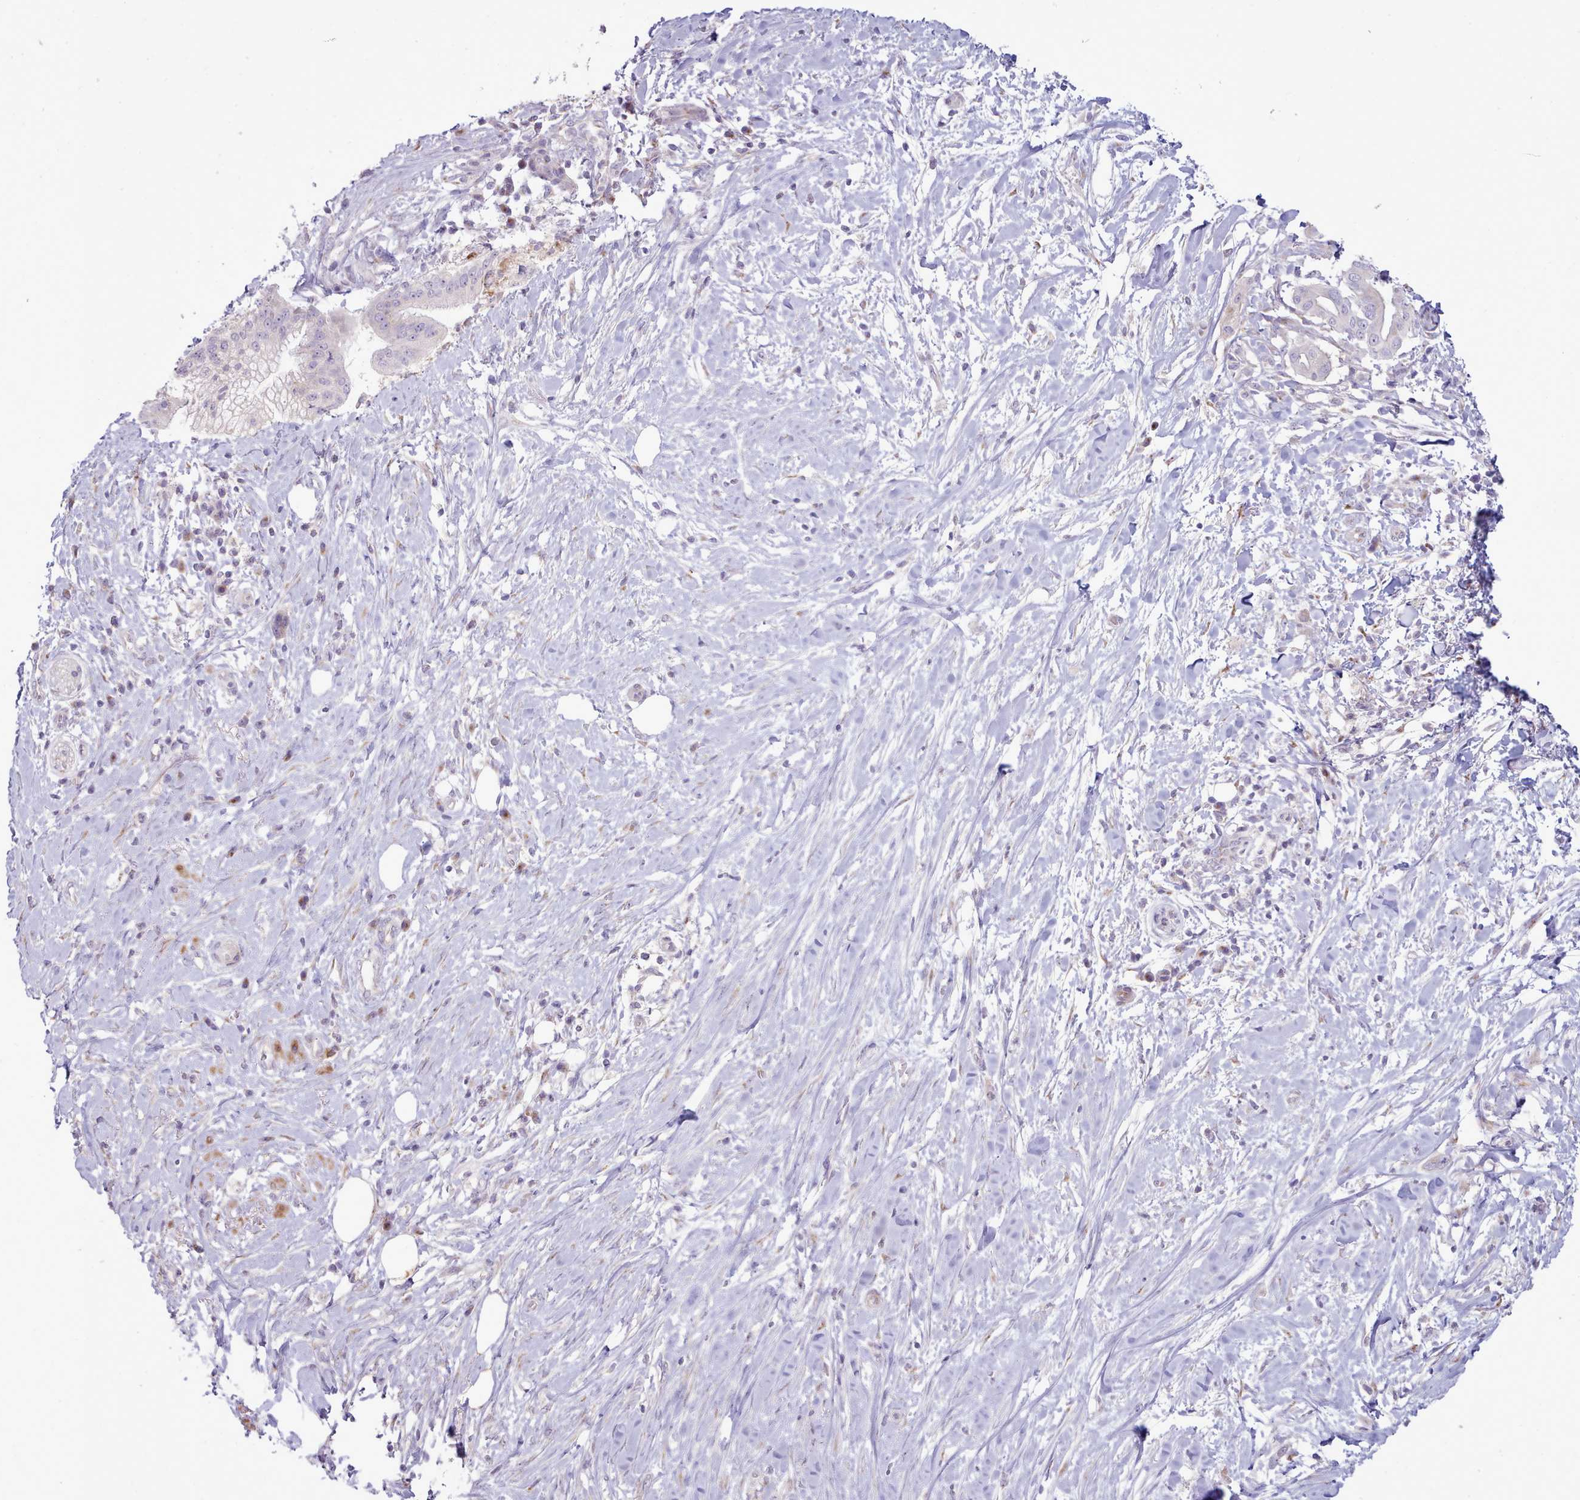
{"staining": {"intensity": "weak", "quantity": "25%-75%", "location": "cytoplasmic/membranous"}, "tissue": "pancreatic cancer", "cell_type": "Tumor cells", "image_type": "cancer", "snomed": [{"axis": "morphology", "description": "Adenocarcinoma, NOS"}, {"axis": "topography", "description": "Pancreas"}], "caption": "Human pancreatic cancer stained with a protein marker displays weak staining in tumor cells.", "gene": "PPP3R2", "patient": {"sex": "male", "age": 68}}